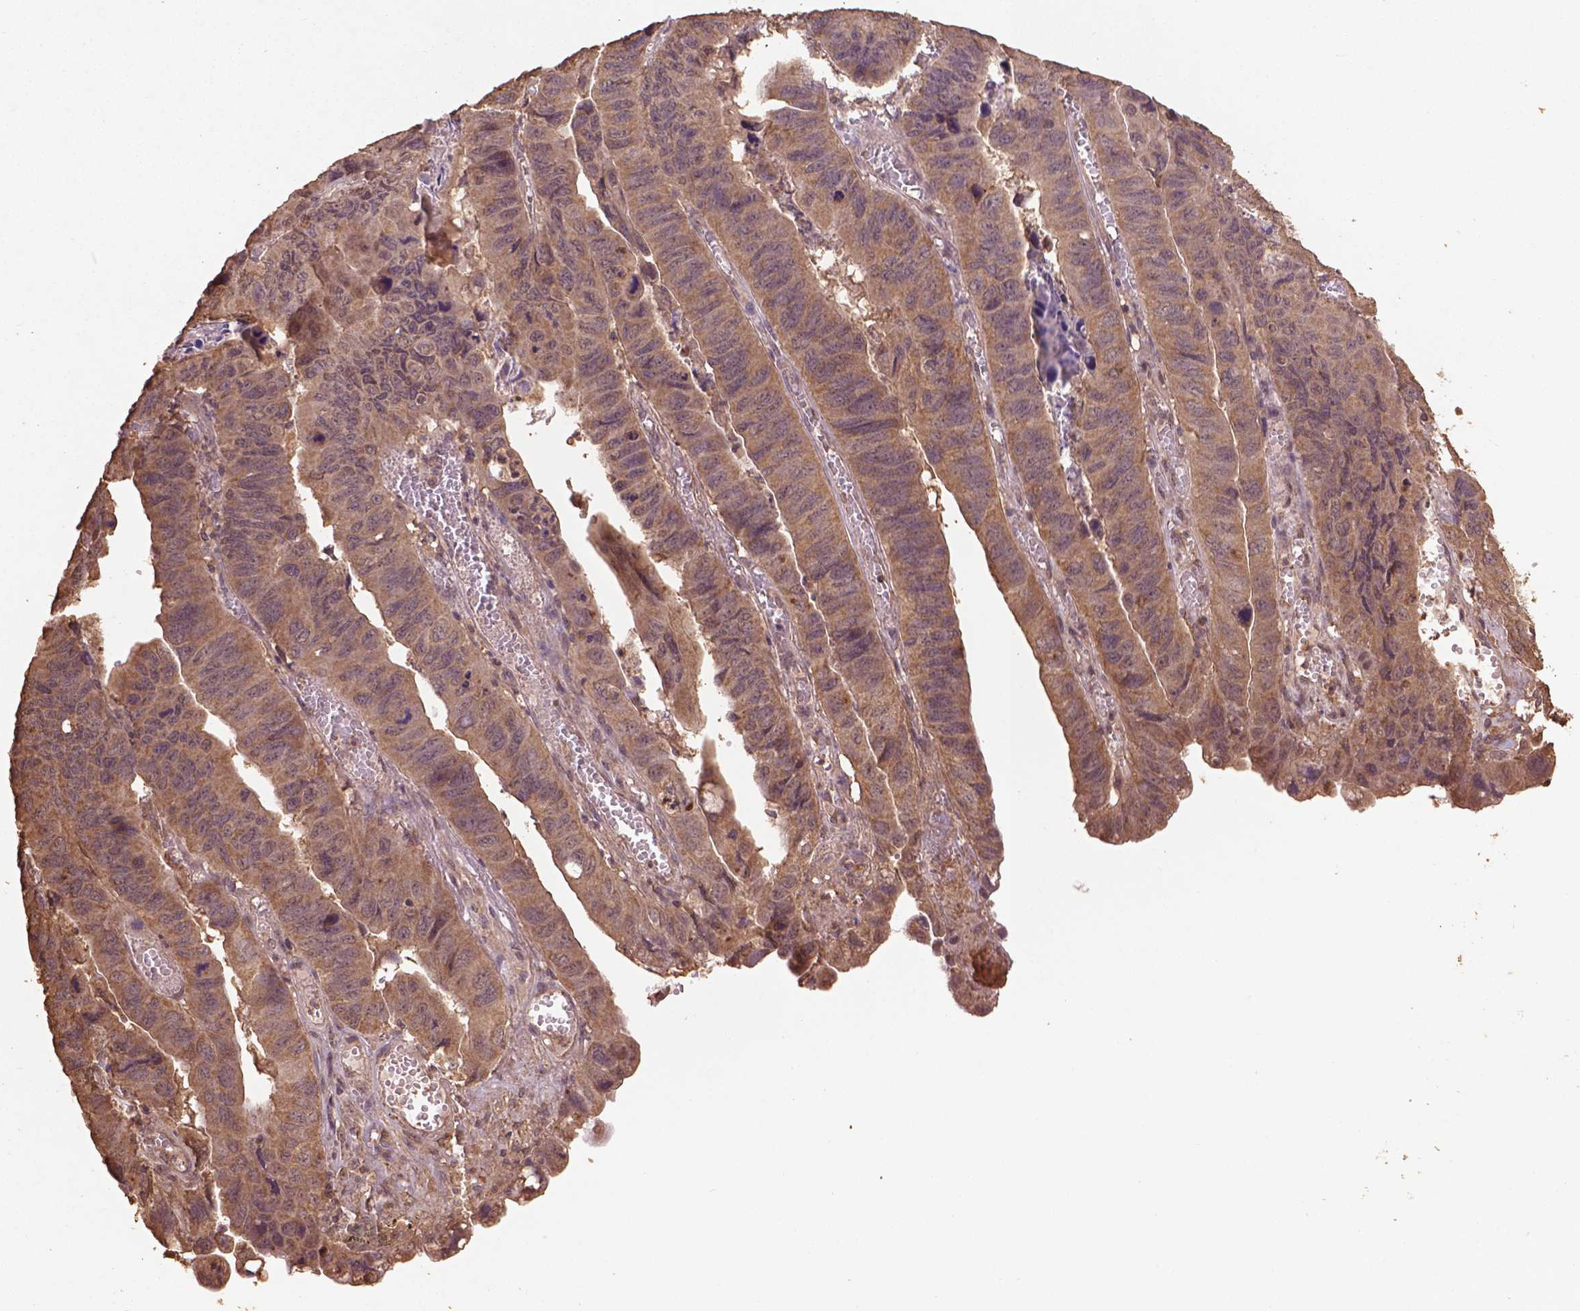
{"staining": {"intensity": "weak", "quantity": ">75%", "location": "cytoplasmic/membranous"}, "tissue": "stomach cancer", "cell_type": "Tumor cells", "image_type": "cancer", "snomed": [{"axis": "morphology", "description": "Adenocarcinoma, NOS"}, {"axis": "topography", "description": "Stomach, lower"}], "caption": "Adenocarcinoma (stomach) tissue exhibits weak cytoplasmic/membranous staining in about >75% of tumor cells", "gene": "BABAM1", "patient": {"sex": "male", "age": 77}}